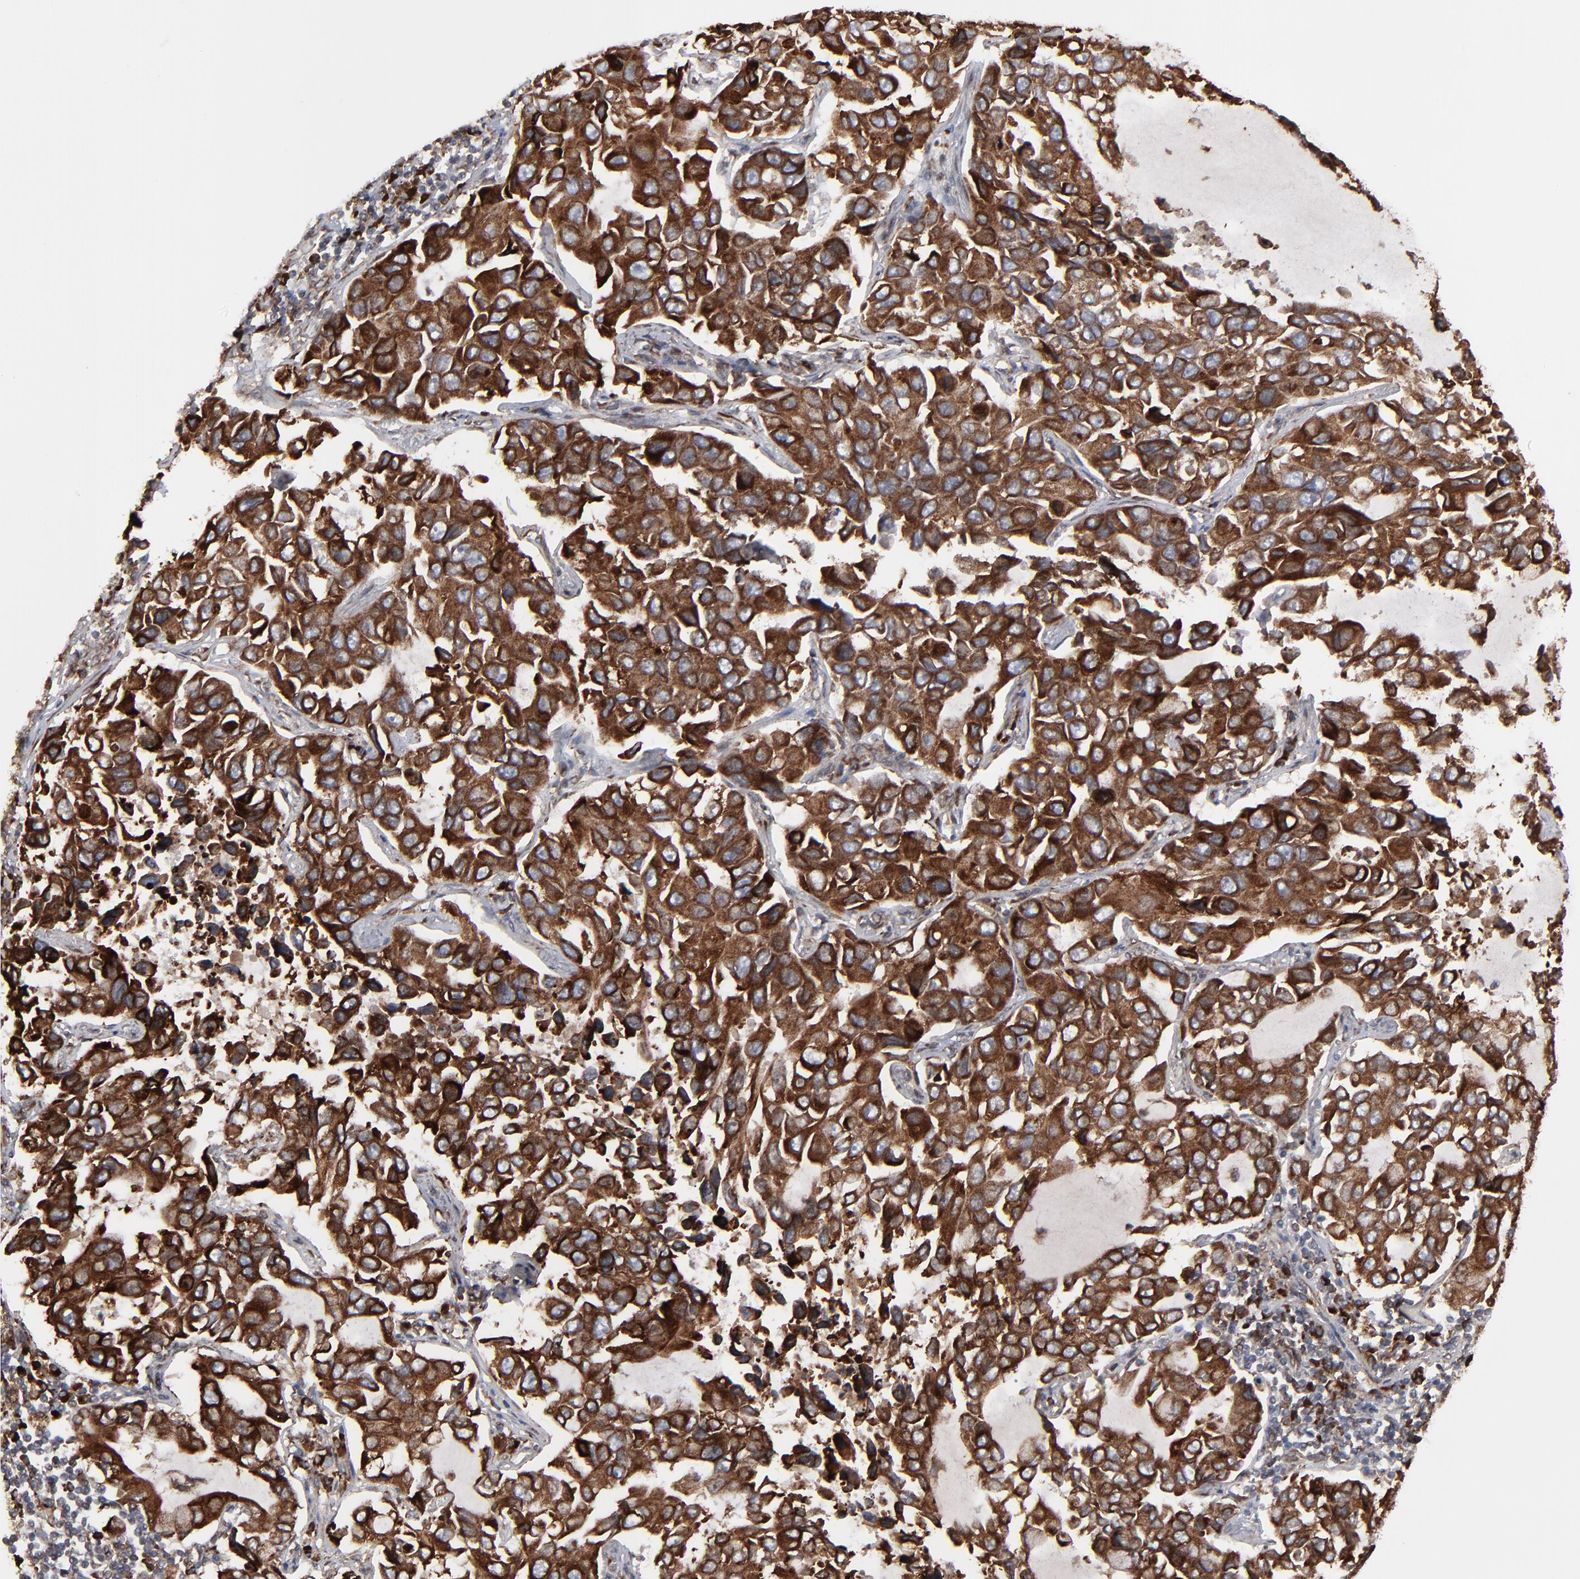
{"staining": {"intensity": "strong", "quantity": ">75%", "location": "cytoplasmic/membranous"}, "tissue": "lung cancer", "cell_type": "Tumor cells", "image_type": "cancer", "snomed": [{"axis": "morphology", "description": "Adenocarcinoma, NOS"}, {"axis": "topography", "description": "Lung"}], "caption": "Brown immunohistochemical staining in human adenocarcinoma (lung) demonstrates strong cytoplasmic/membranous expression in about >75% of tumor cells. (DAB (3,3'-diaminobenzidine) = brown stain, brightfield microscopy at high magnification).", "gene": "CNIH1", "patient": {"sex": "male", "age": 64}}